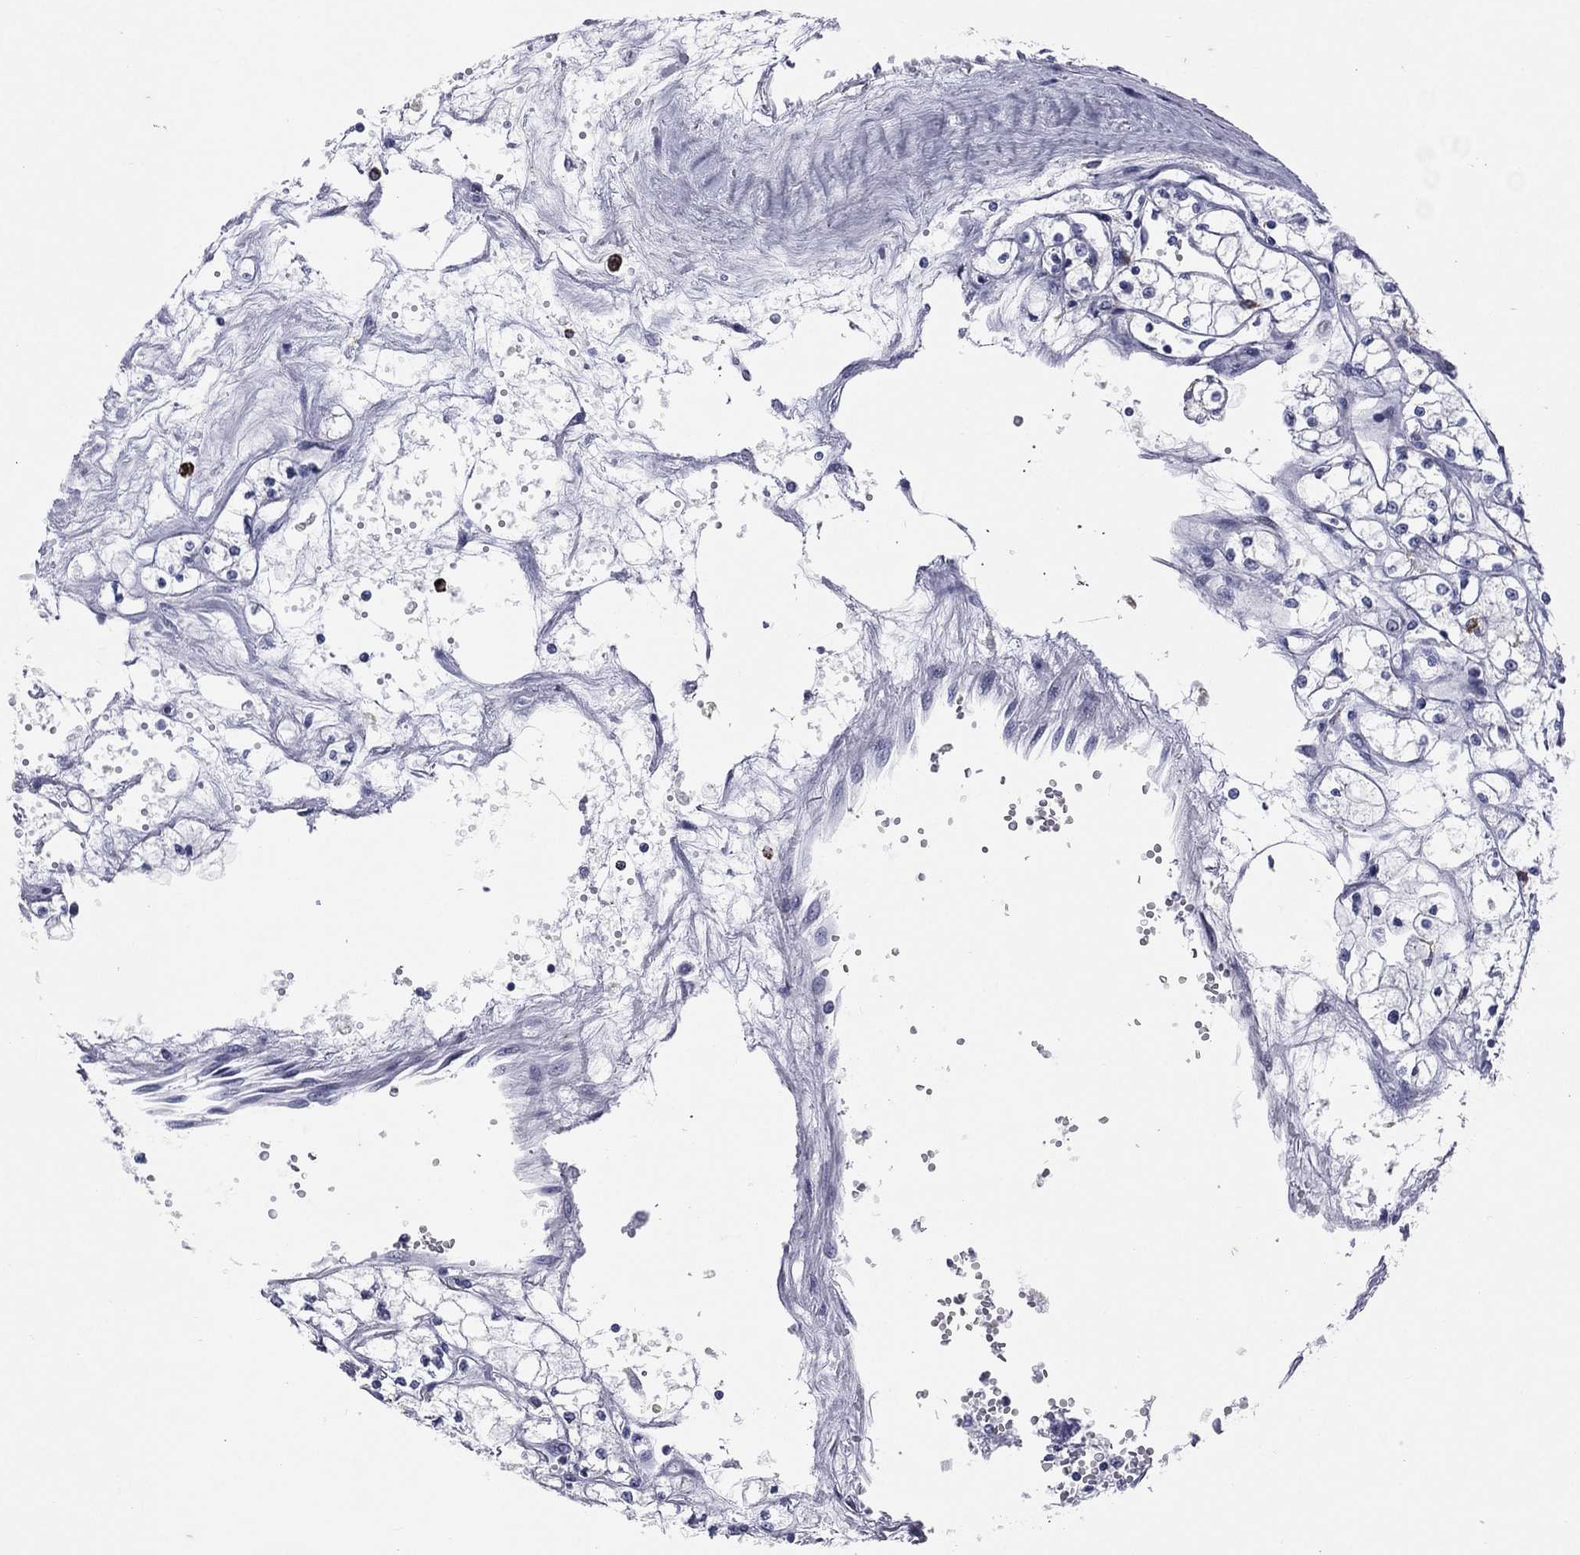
{"staining": {"intensity": "negative", "quantity": "none", "location": "none"}, "tissue": "renal cancer", "cell_type": "Tumor cells", "image_type": "cancer", "snomed": [{"axis": "morphology", "description": "Adenocarcinoma, NOS"}, {"axis": "topography", "description": "Kidney"}], "caption": "Renal cancer (adenocarcinoma) stained for a protein using immunohistochemistry (IHC) shows no staining tumor cells.", "gene": "HLA-DOA", "patient": {"sex": "male", "age": 67}}